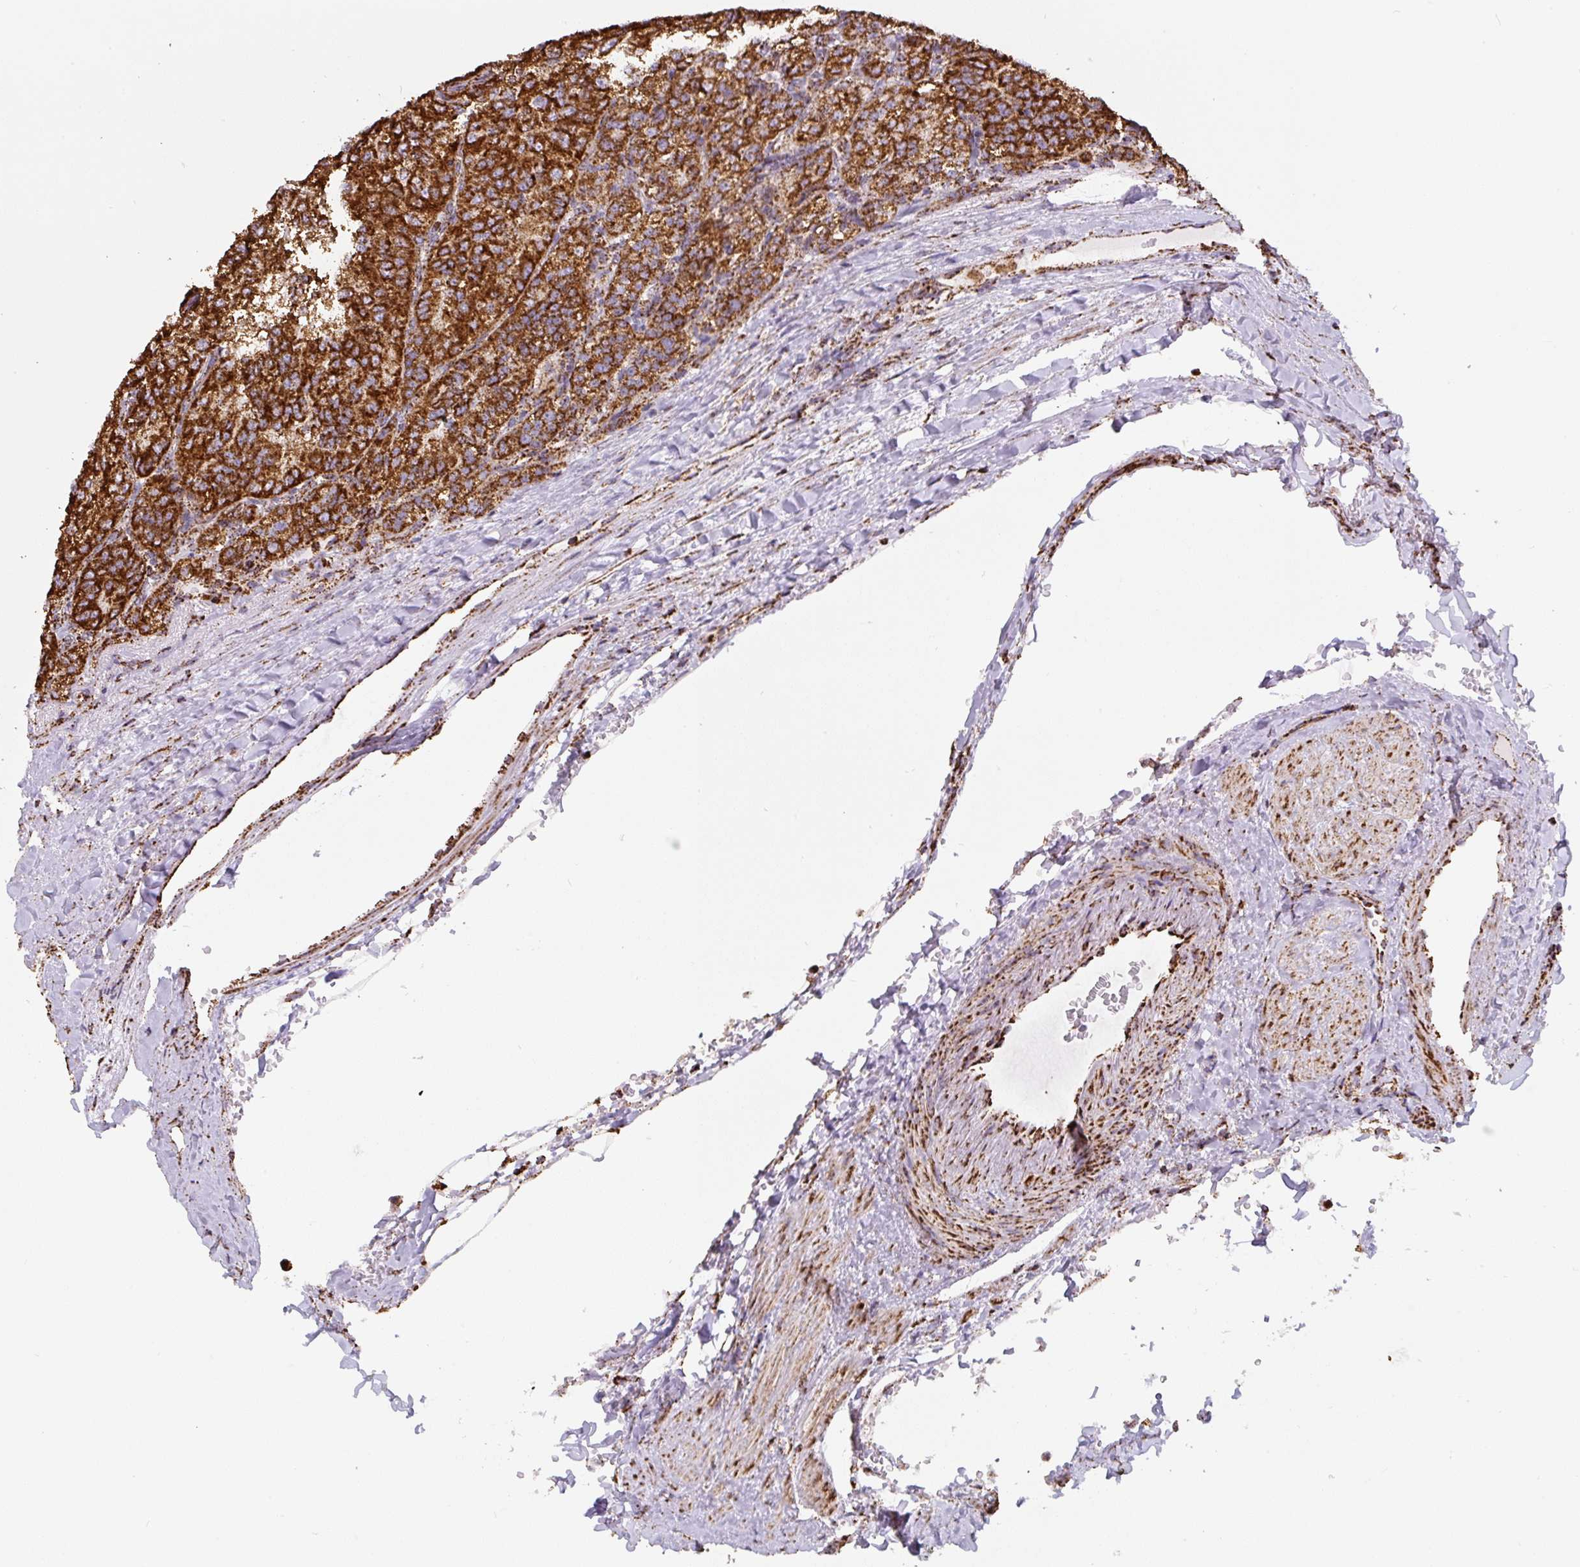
{"staining": {"intensity": "strong", "quantity": ">75%", "location": "cytoplasmic/membranous"}, "tissue": "renal cancer", "cell_type": "Tumor cells", "image_type": "cancer", "snomed": [{"axis": "morphology", "description": "Adenocarcinoma, NOS"}, {"axis": "topography", "description": "Kidney"}], "caption": "Immunohistochemistry of adenocarcinoma (renal) shows high levels of strong cytoplasmic/membranous expression in approximately >75% of tumor cells.", "gene": "ATP5F1A", "patient": {"sex": "female", "age": 63}}